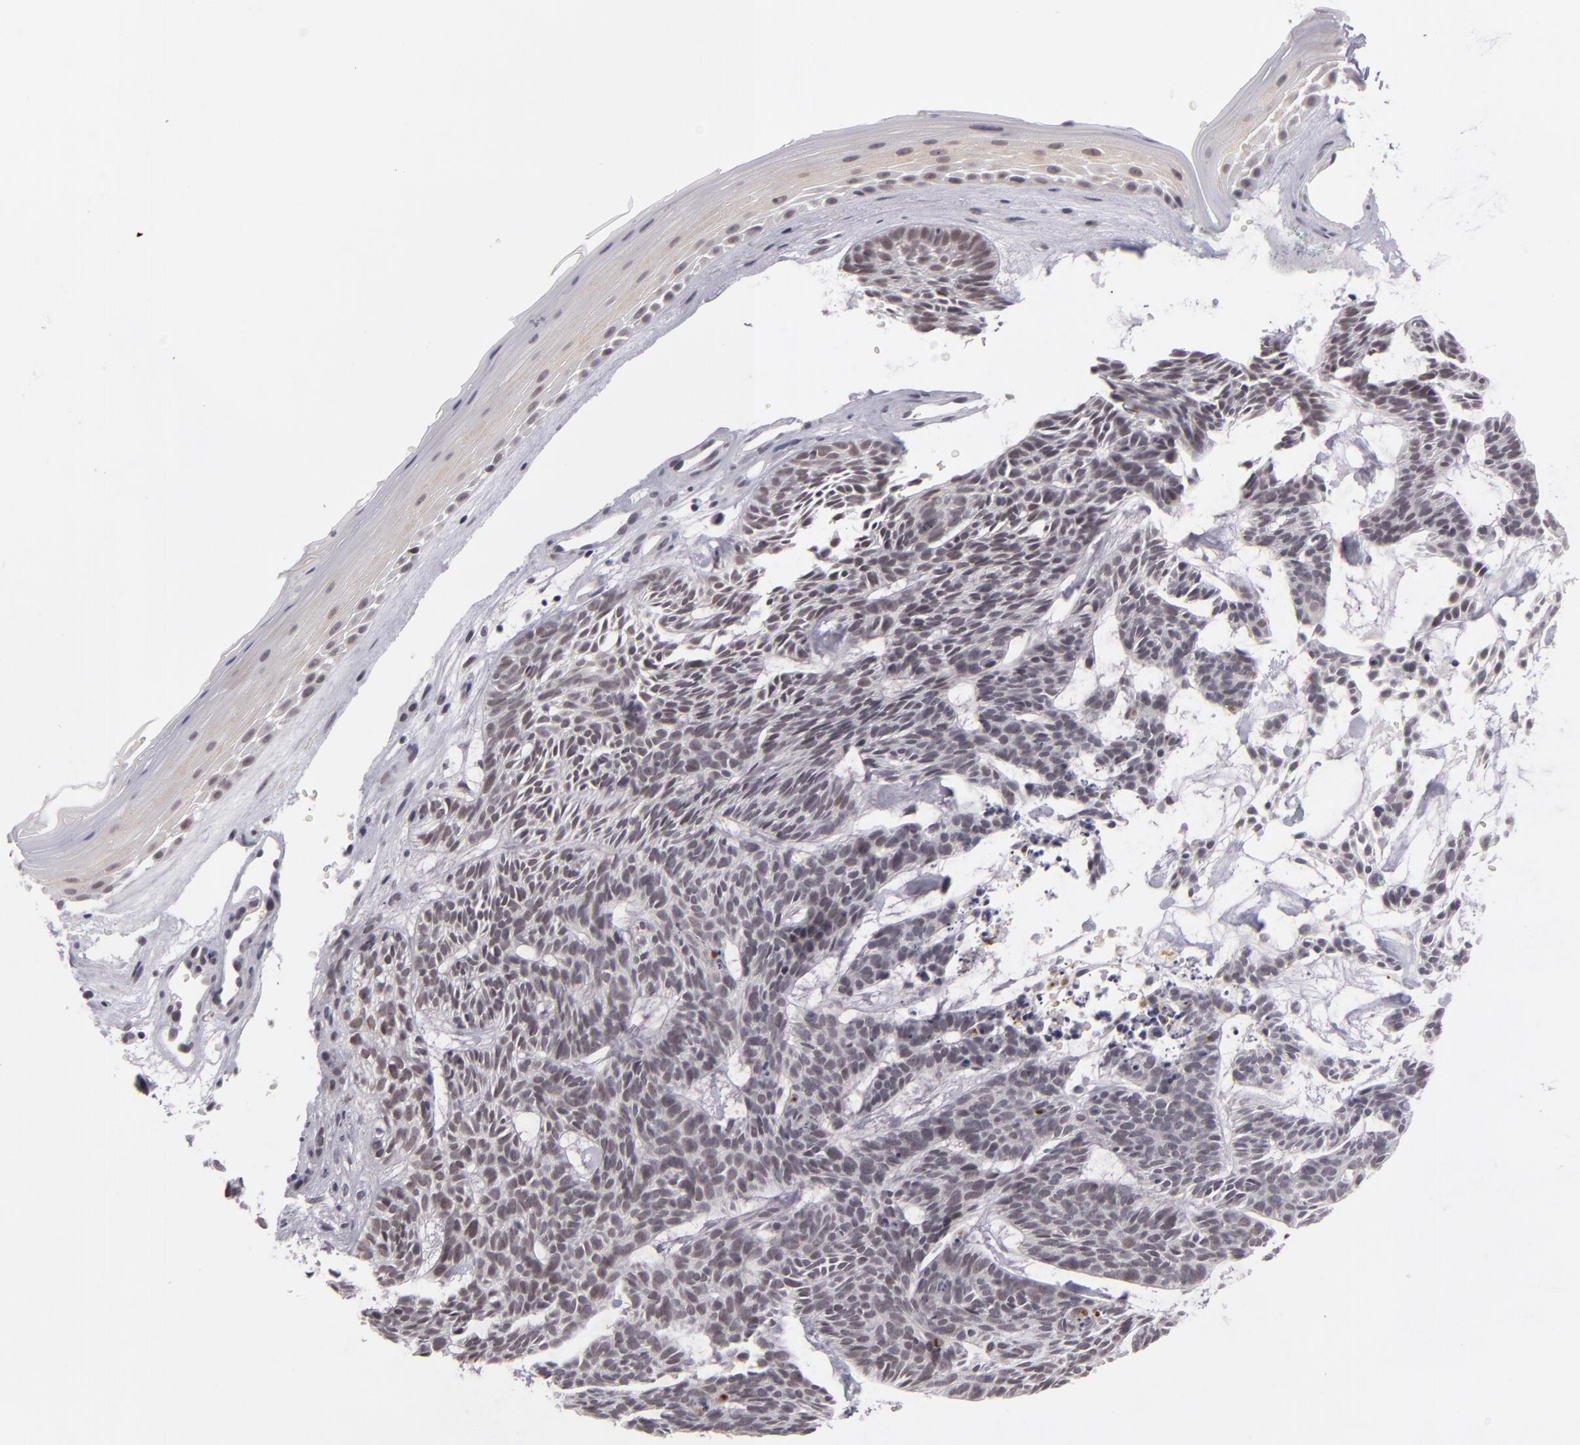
{"staining": {"intensity": "weak", "quantity": "25%-75%", "location": "nuclear"}, "tissue": "skin cancer", "cell_type": "Tumor cells", "image_type": "cancer", "snomed": [{"axis": "morphology", "description": "Basal cell carcinoma"}, {"axis": "topography", "description": "Skin"}], "caption": "There is low levels of weak nuclear positivity in tumor cells of skin cancer (basal cell carcinoma), as demonstrated by immunohistochemical staining (brown color).", "gene": "ZNF205", "patient": {"sex": "male", "age": 75}}